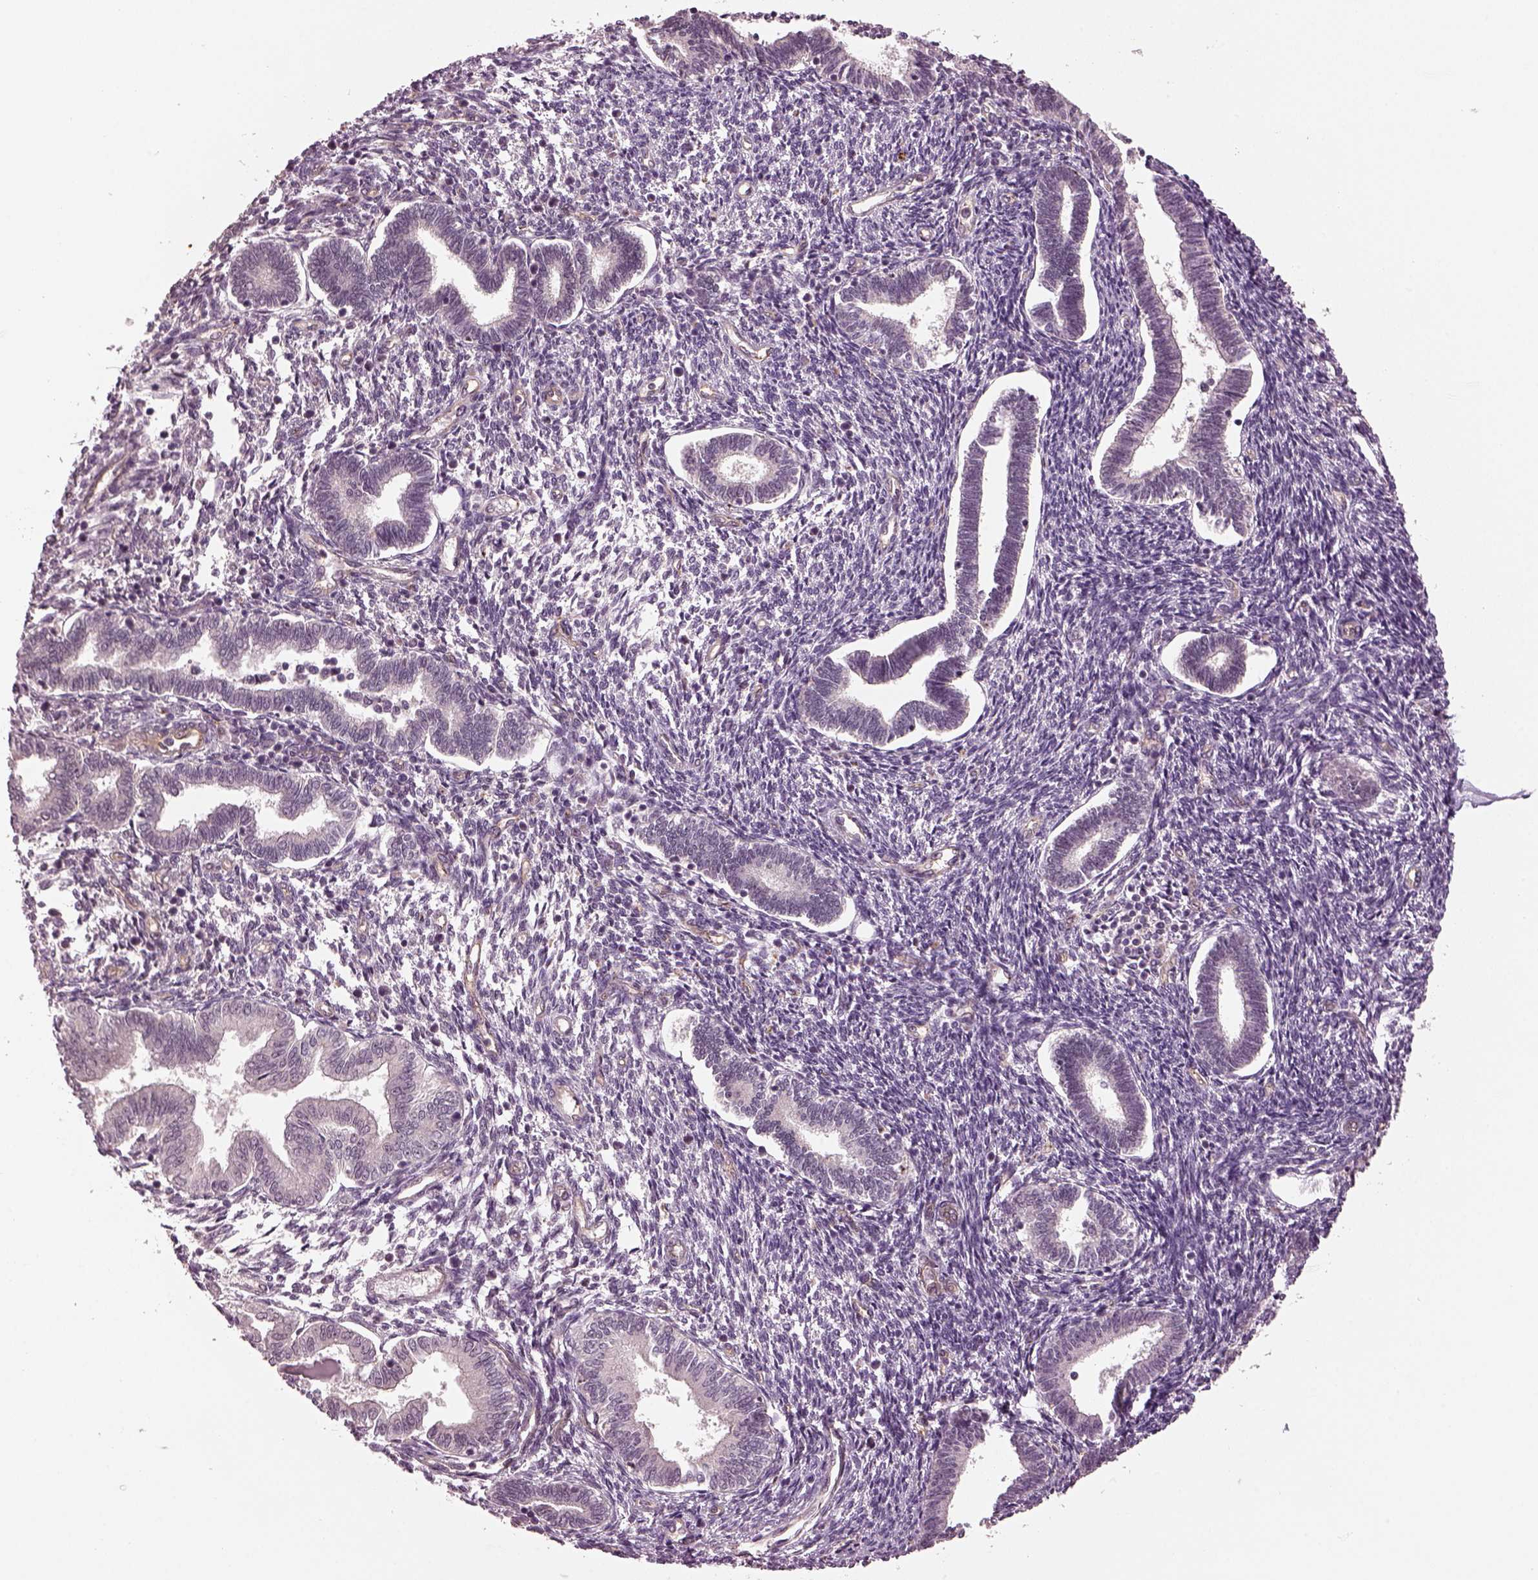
{"staining": {"intensity": "negative", "quantity": "none", "location": "none"}, "tissue": "endometrium", "cell_type": "Cells in endometrial stroma", "image_type": "normal", "snomed": [{"axis": "morphology", "description": "Normal tissue, NOS"}, {"axis": "topography", "description": "Endometrium"}], "caption": "Protein analysis of unremarkable endometrium reveals no significant positivity in cells in endometrial stroma. (Brightfield microscopy of DAB immunohistochemistry (IHC) at high magnification).", "gene": "GNRH1", "patient": {"sex": "female", "age": 42}}